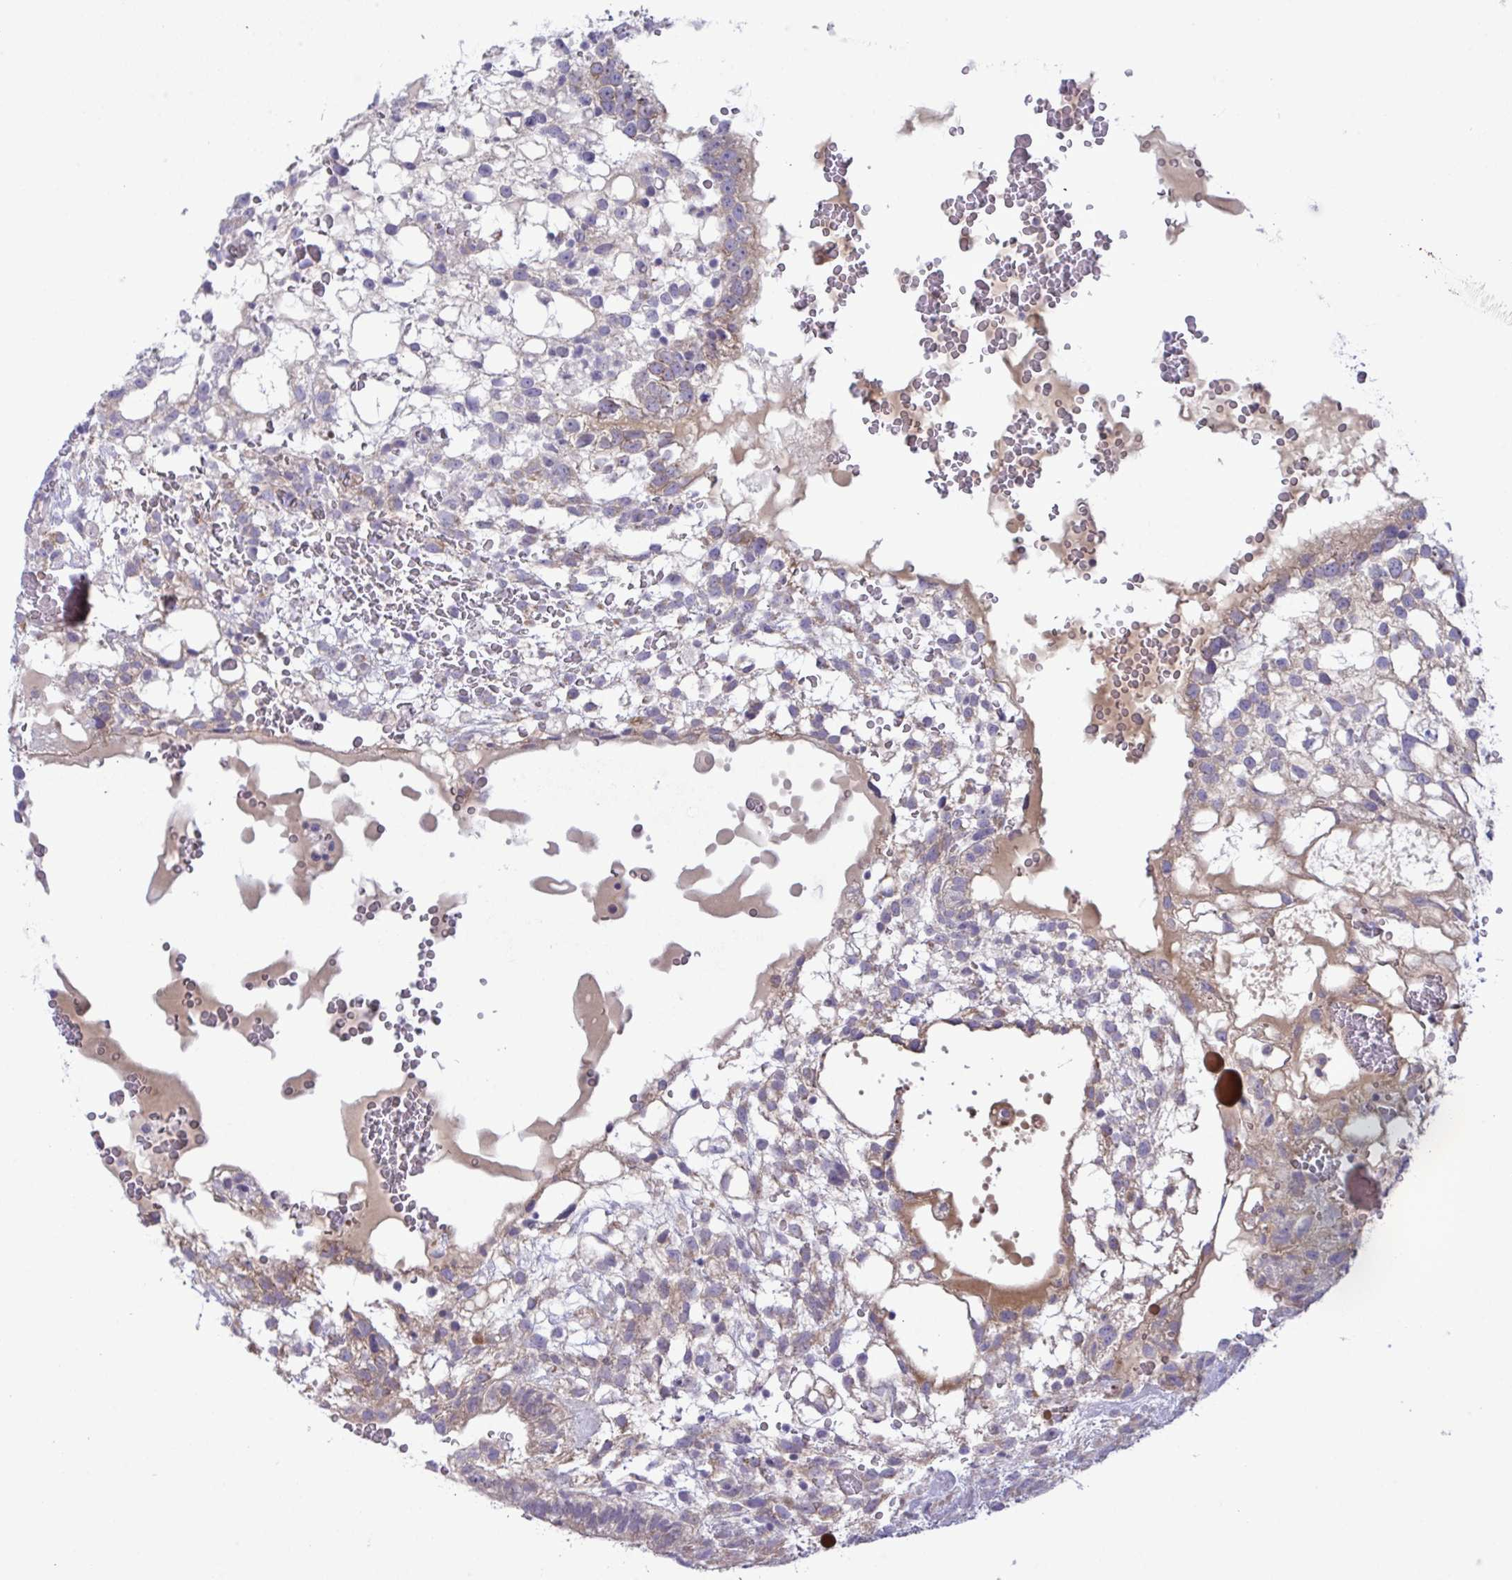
{"staining": {"intensity": "weak", "quantity": "25%-75%", "location": "cytoplasmic/membranous"}, "tissue": "testis cancer", "cell_type": "Tumor cells", "image_type": "cancer", "snomed": [{"axis": "morphology", "description": "Normal tissue, NOS"}, {"axis": "morphology", "description": "Carcinoma, Embryonal, NOS"}, {"axis": "topography", "description": "Testis"}], "caption": "Immunohistochemical staining of human testis cancer displays weak cytoplasmic/membranous protein staining in about 25%-75% of tumor cells. (DAB IHC with brightfield microscopy, high magnification).", "gene": "ZNF684", "patient": {"sex": "male", "age": 32}}